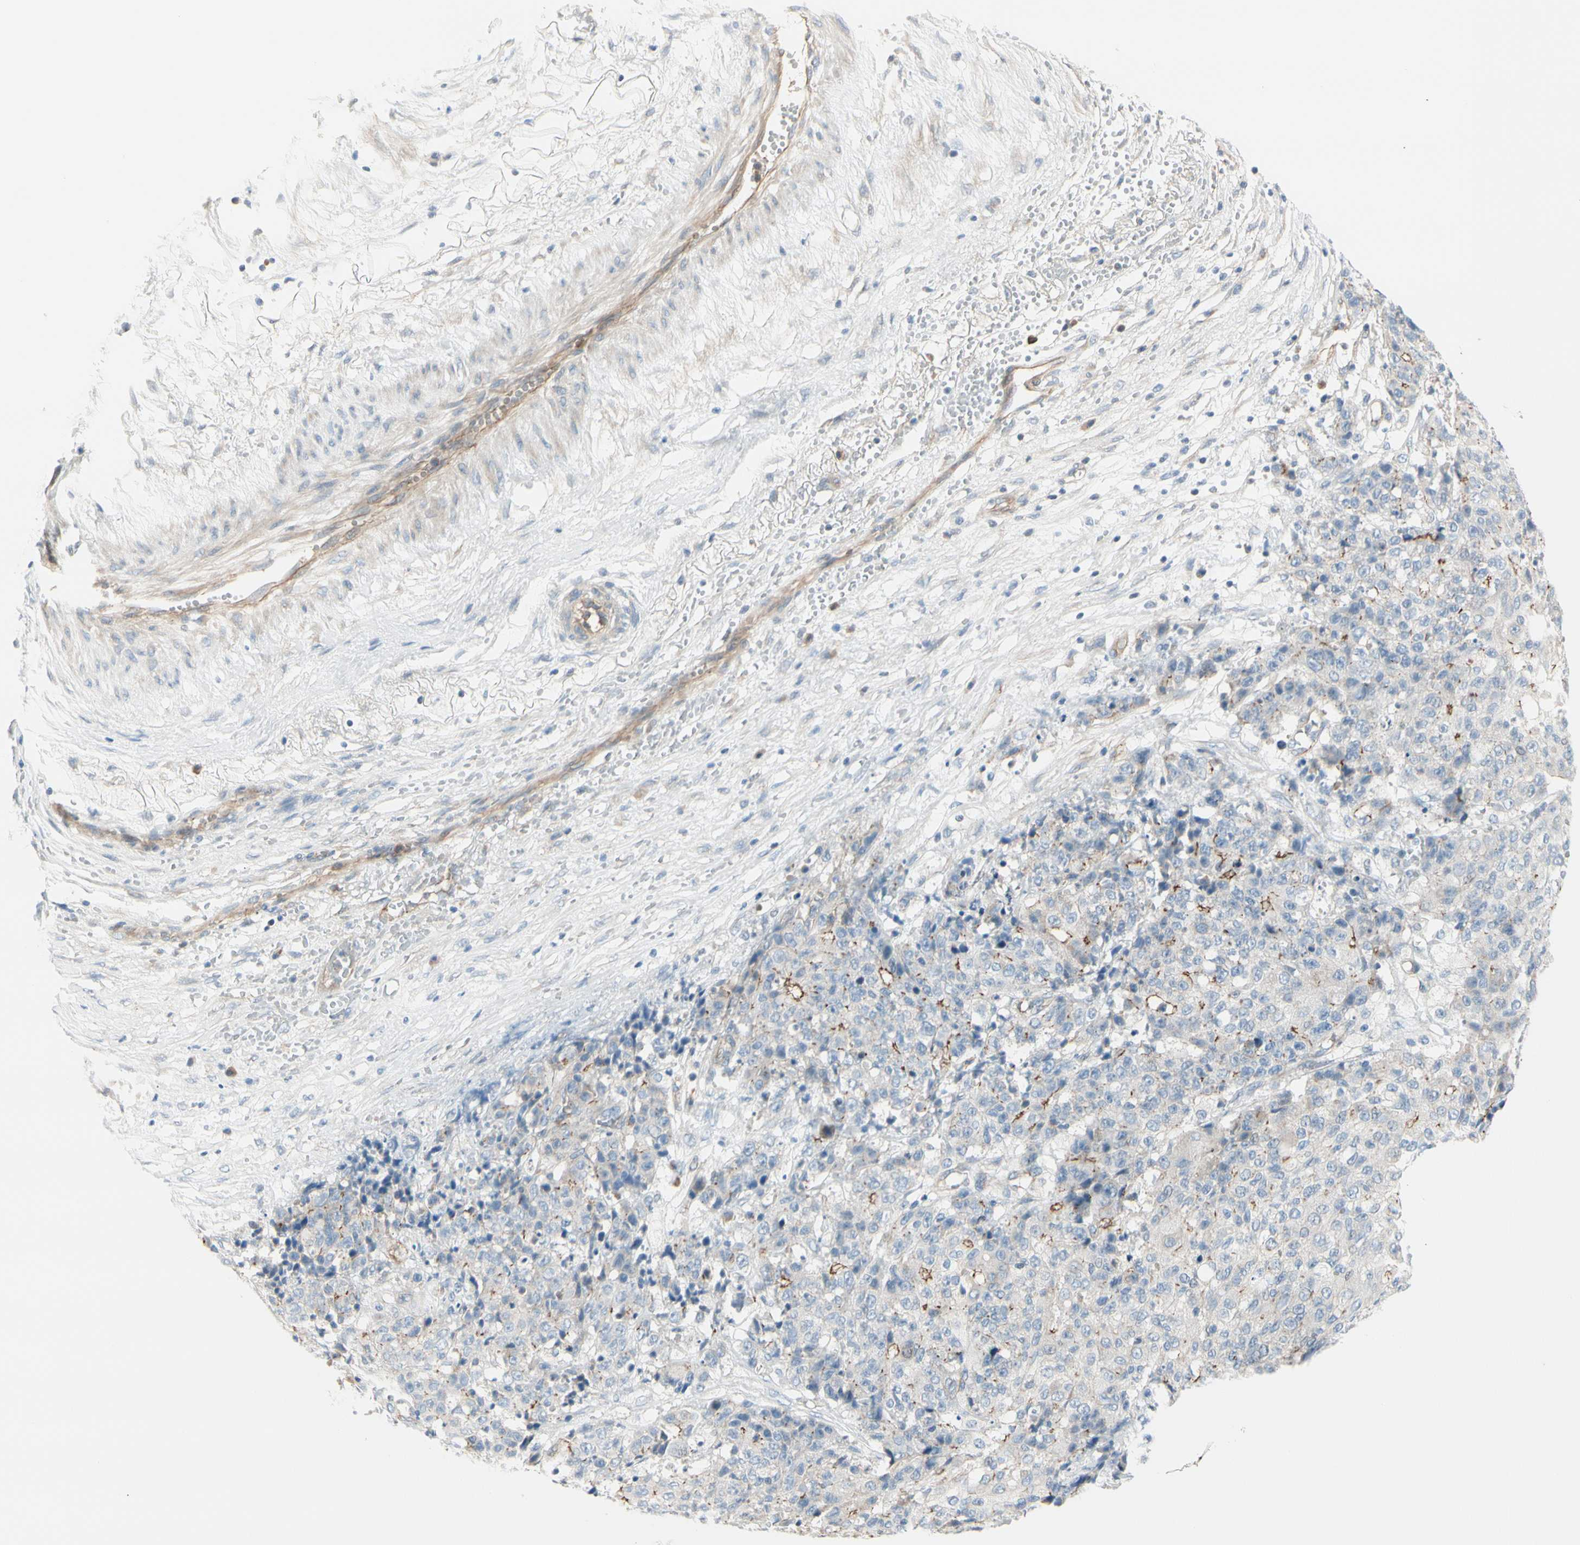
{"staining": {"intensity": "weak", "quantity": "<25%", "location": "cytoplasmic/membranous"}, "tissue": "ovarian cancer", "cell_type": "Tumor cells", "image_type": "cancer", "snomed": [{"axis": "morphology", "description": "Carcinoma, endometroid"}, {"axis": "topography", "description": "Ovary"}], "caption": "Ovarian cancer was stained to show a protein in brown. There is no significant positivity in tumor cells.", "gene": "TJP1", "patient": {"sex": "female", "age": 42}}